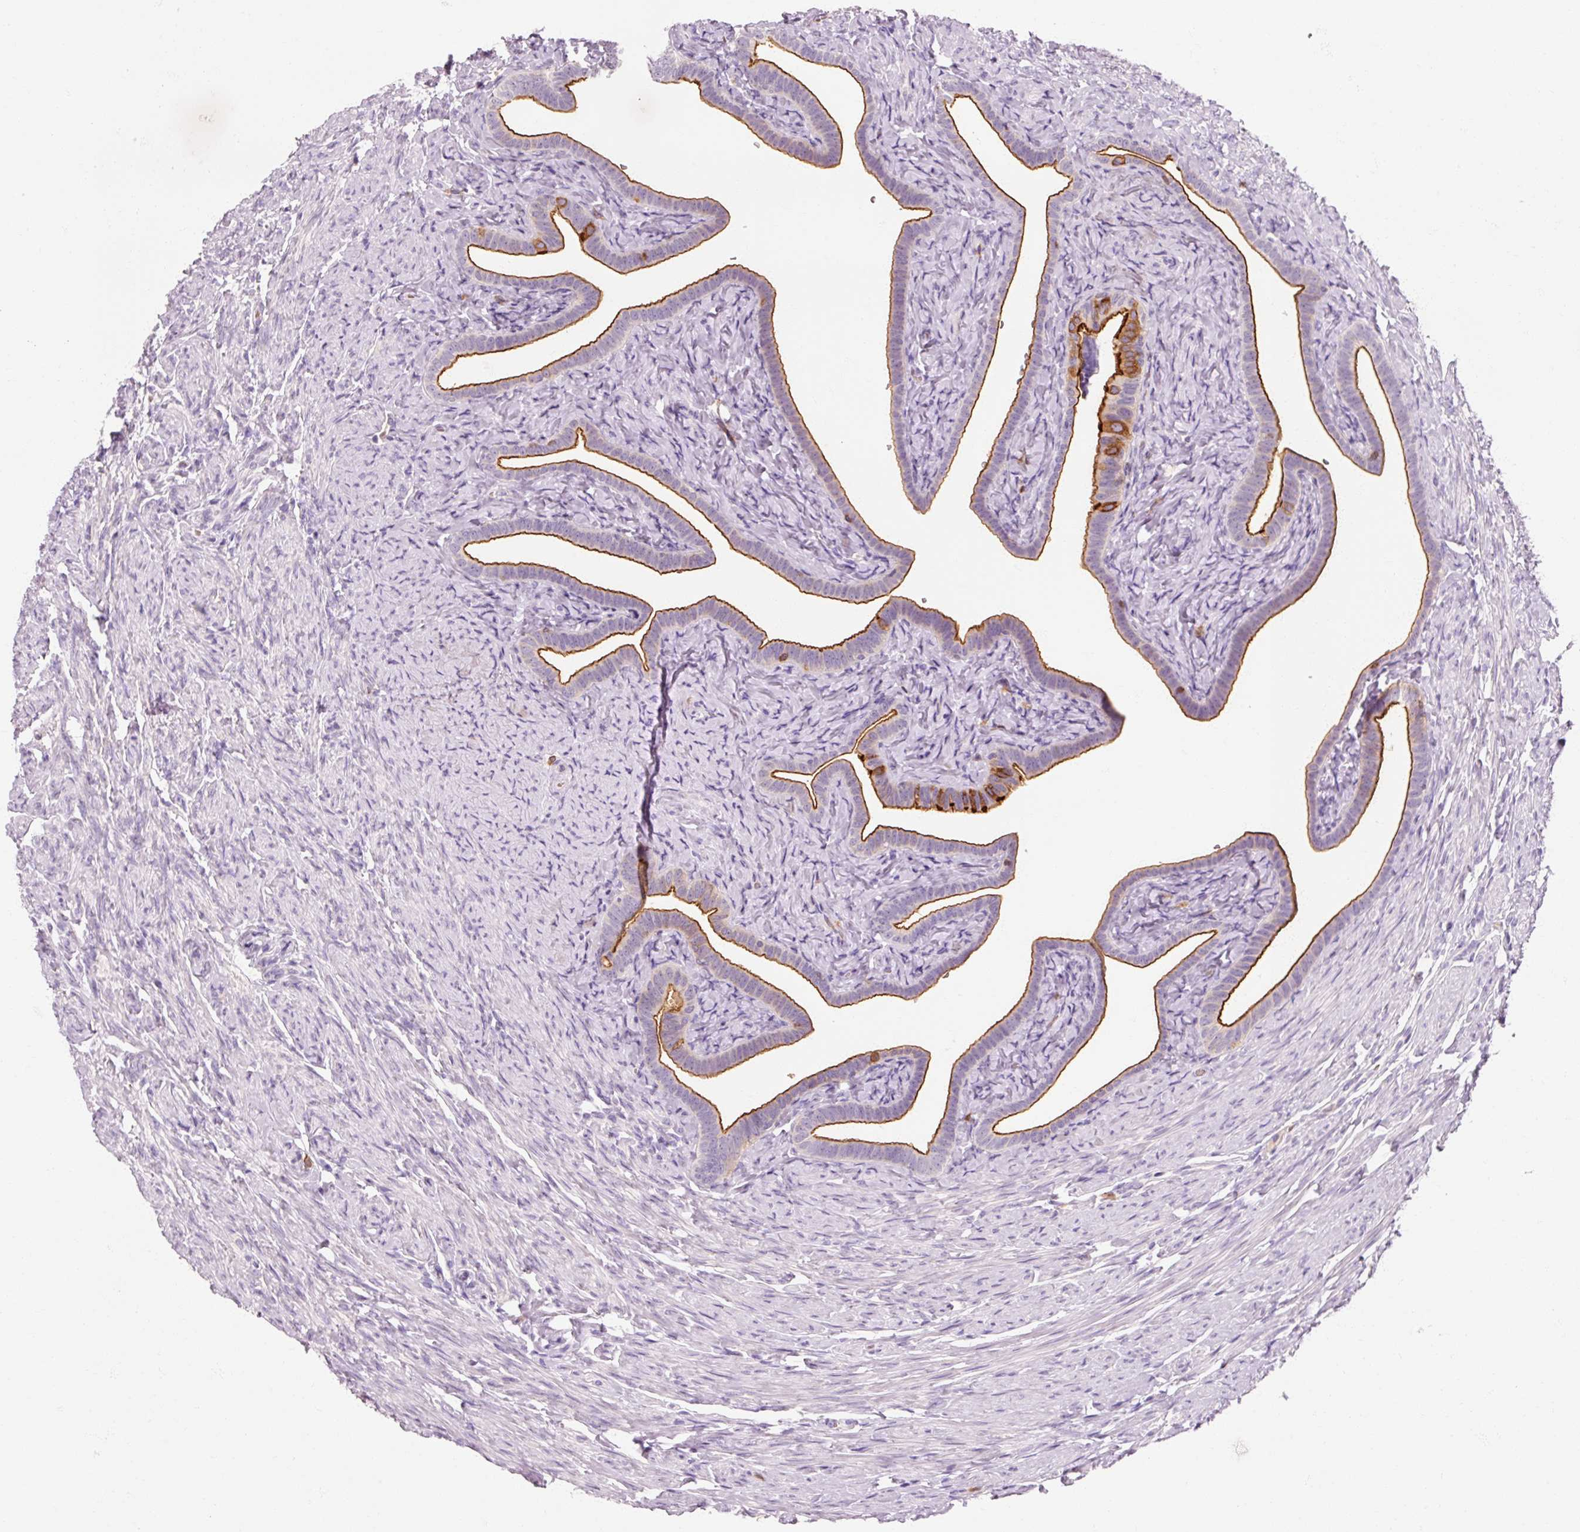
{"staining": {"intensity": "strong", "quantity": "25%-75%", "location": "cytoplasmic/membranous"}, "tissue": "fallopian tube", "cell_type": "Glandular cells", "image_type": "normal", "snomed": [{"axis": "morphology", "description": "Normal tissue, NOS"}, {"axis": "topography", "description": "Fallopian tube"}], "caption": "Normal fallopian tube reveals strong cytoplasmic/membranous expression in about 25%-75% of glandular cells, visualized by immunohistochemistry.", "gene": "OR8K1", "patient": {"sex": "female", "age": 69}}